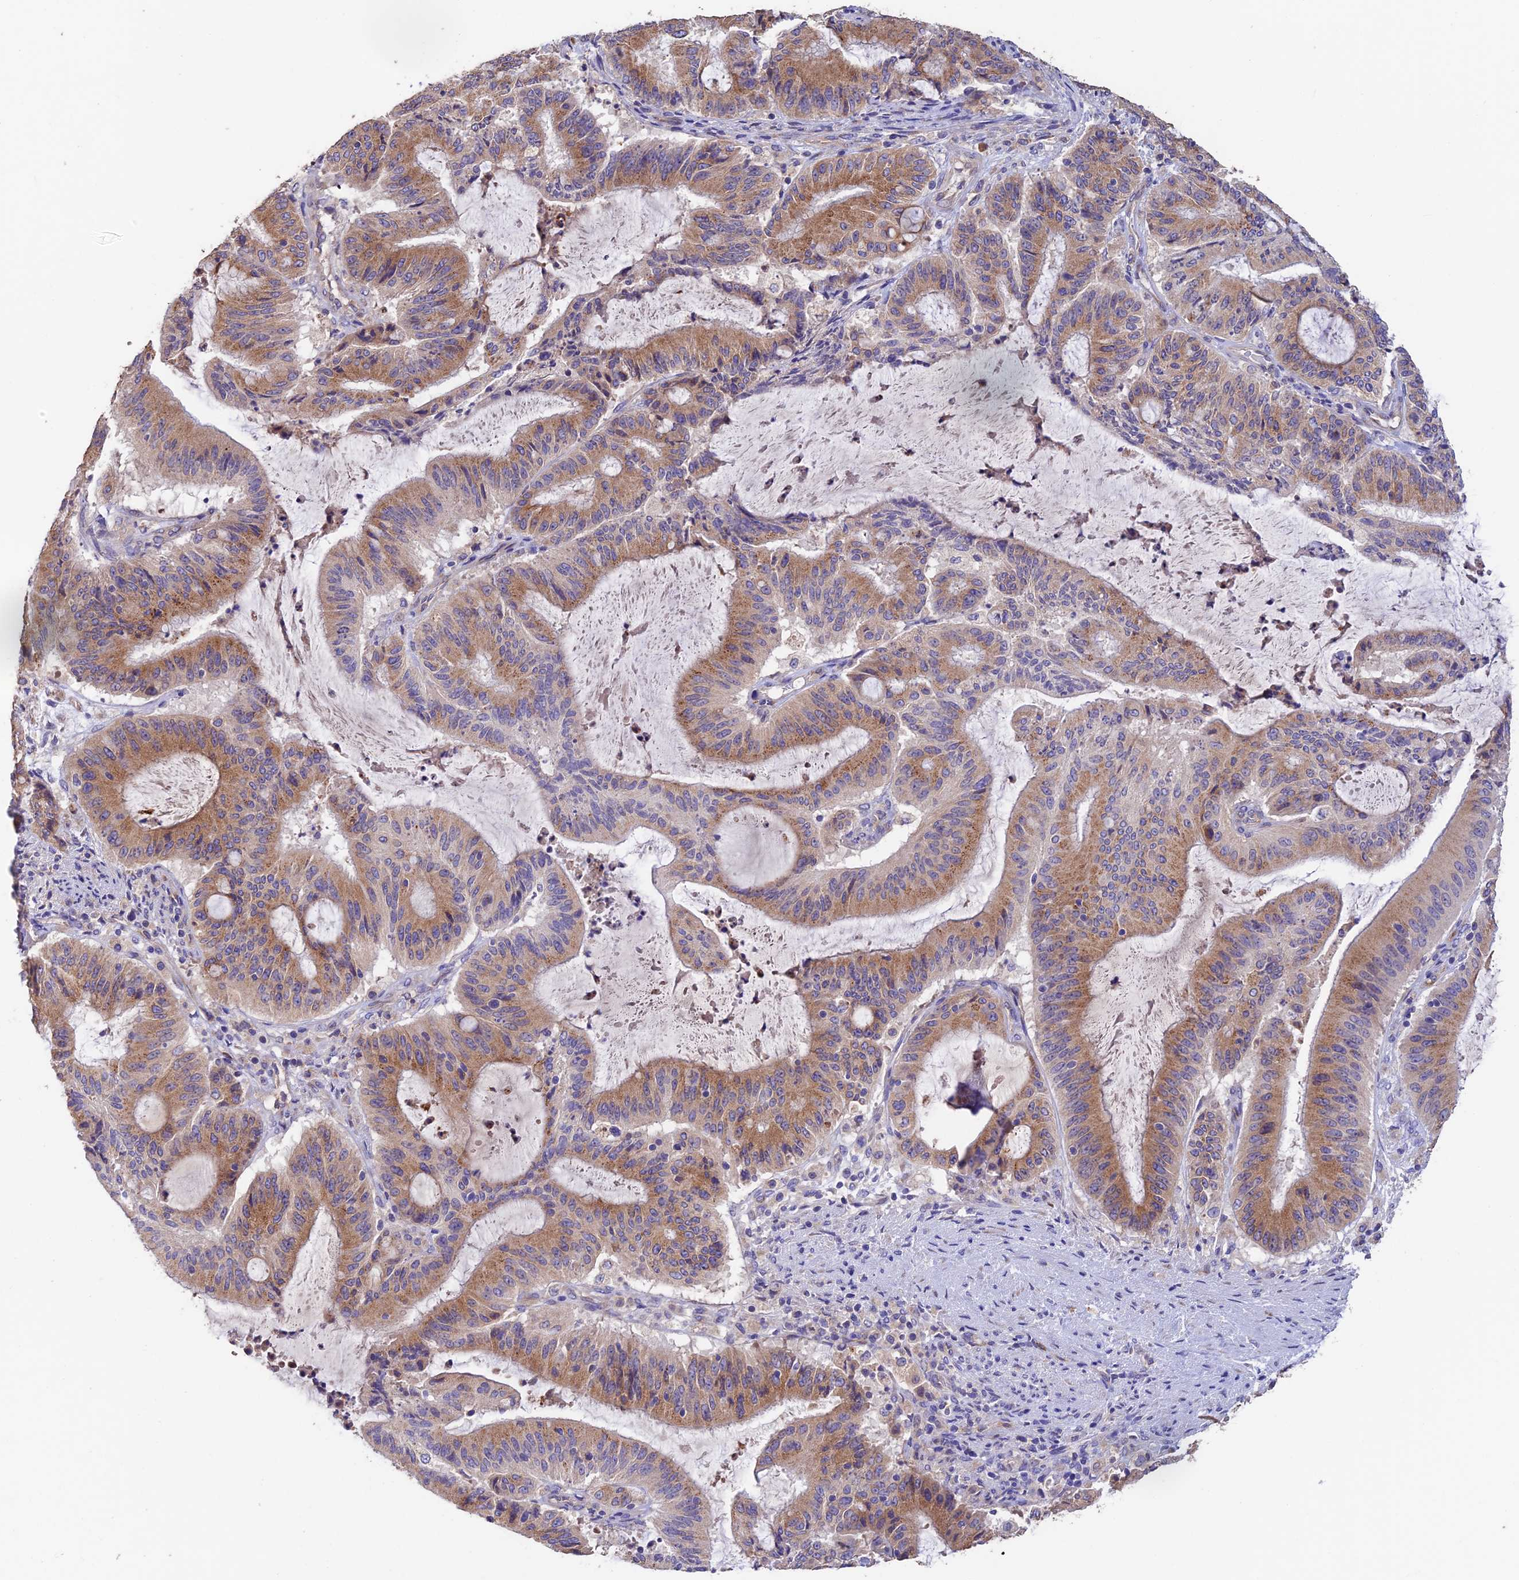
{"staining": {"intensity": "moderate", "quantity": "25%-75%", "location": "cytoplasmic/membranous"}, "tissue": "liver cancer", "cell_type": "Tumor cells", "image_type": "cancer", "snomed": [{"axis": "morphology", "description": "Normal tissue, NOS"}, {"axis": "morphology", "description": "Cholangiocarcinoma"}, {"axis": "topography", "description": "Liver"}, {"axis": "topography", "description": "Peripheral nerve tissue"}], "caption": "Tumor cells reveal moderate cytoplasmic/membranous positivity in about 25%-75% of cells in liver cancer.", "gene": "EMC3", "patient": {"sex": "female", "age": 73}}